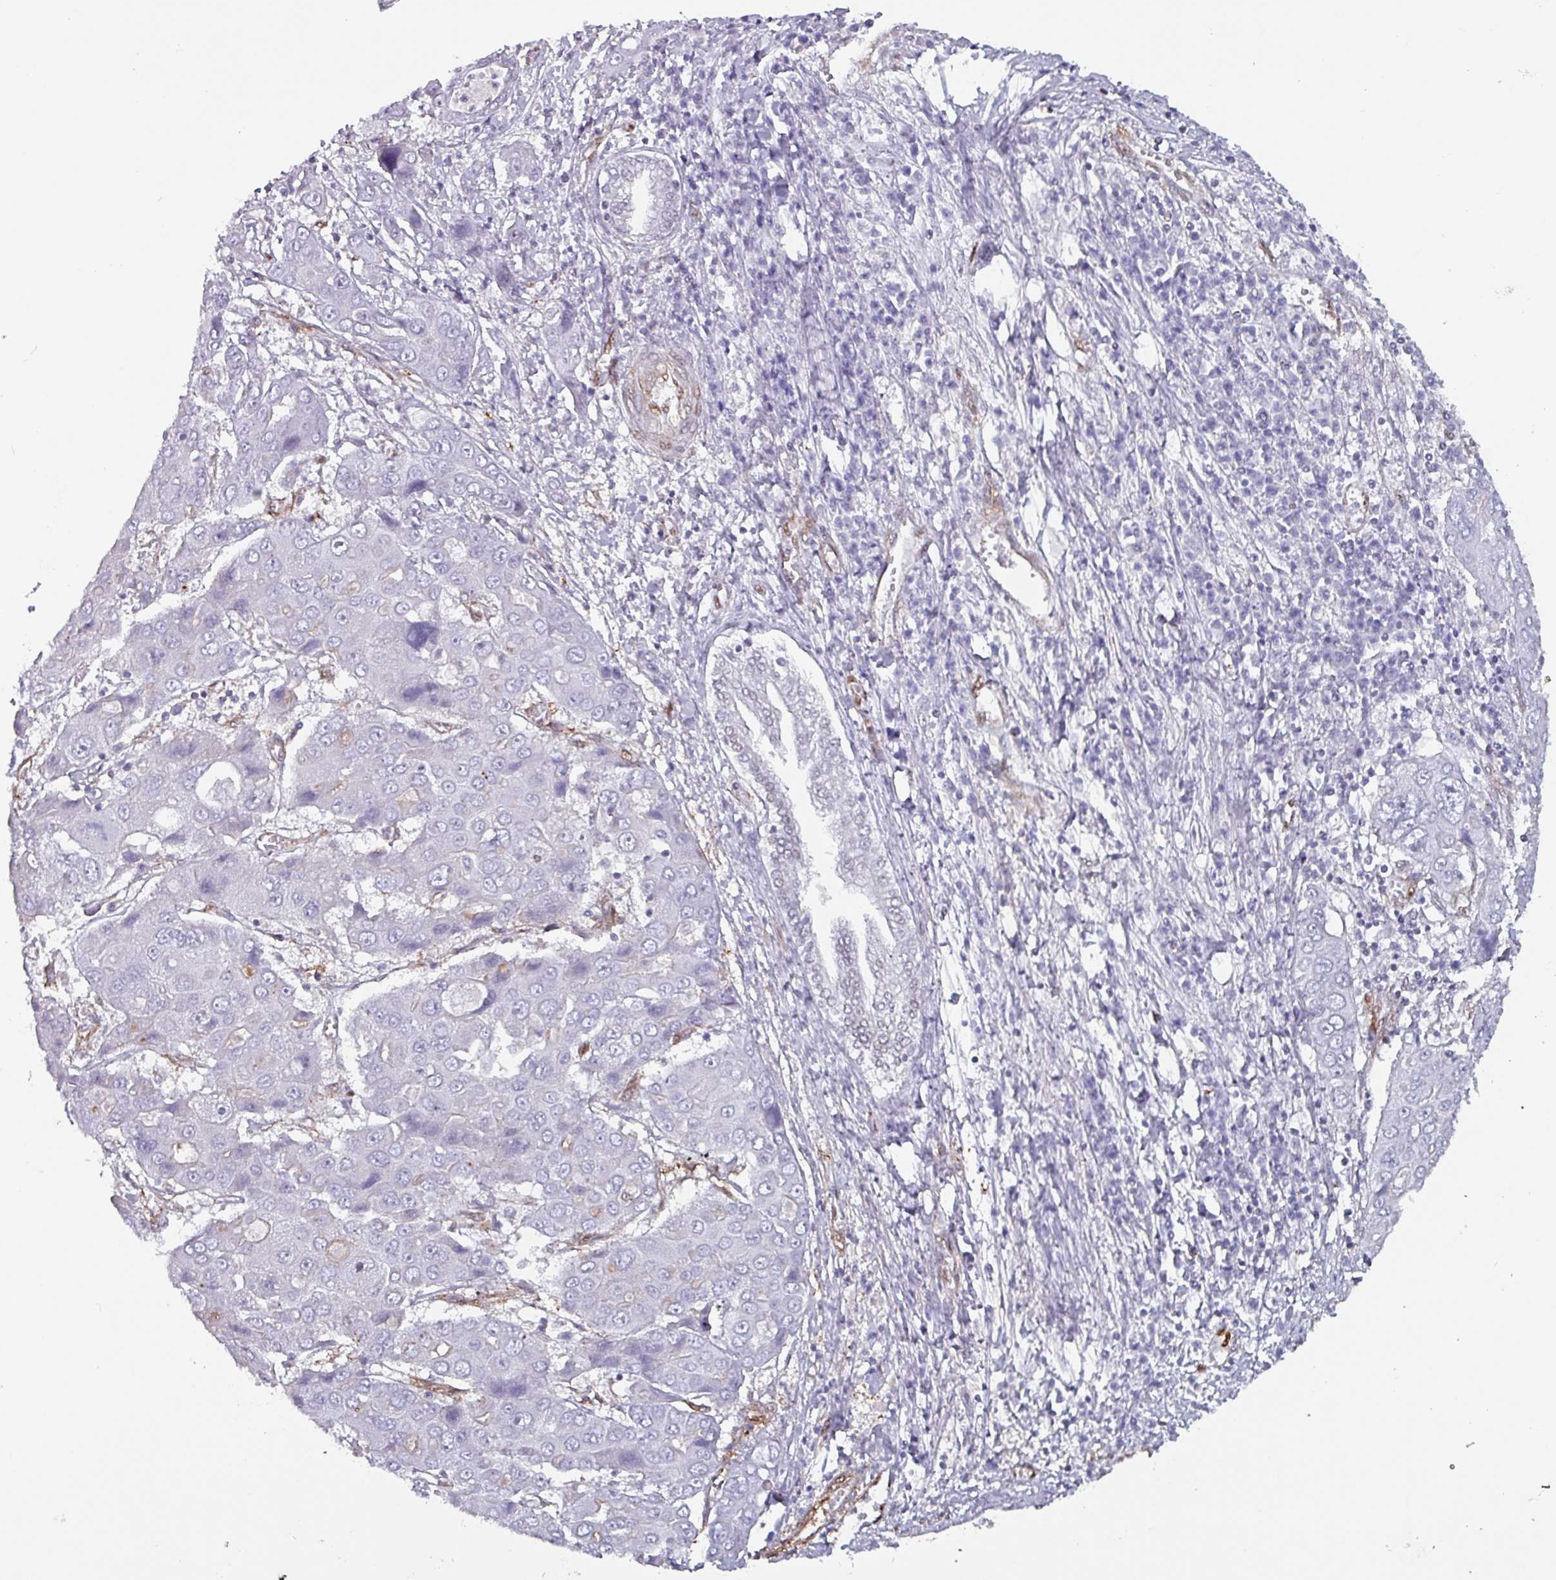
{"staining": {"intensity": "negative", "quantity": "none", "location": "none"}, "tissue": "liver cancer", "cell_type": "Tumor cells", "image_type": "cancer", "snomed": [{"axis": "morphology", "description": "Cholangiocarcinoma"}, {"axis": "topography", "description": "Liver"}], "caption": "Immunohistochemistry histopathology image of neoplastic tissue: human liver cholangiocarcinoma stained with DAB exhibits no significant protein expression in tumor cells.", "gene": "ZNF816-ZNF321P", "patient": {"sex": "male", "age": 67}}